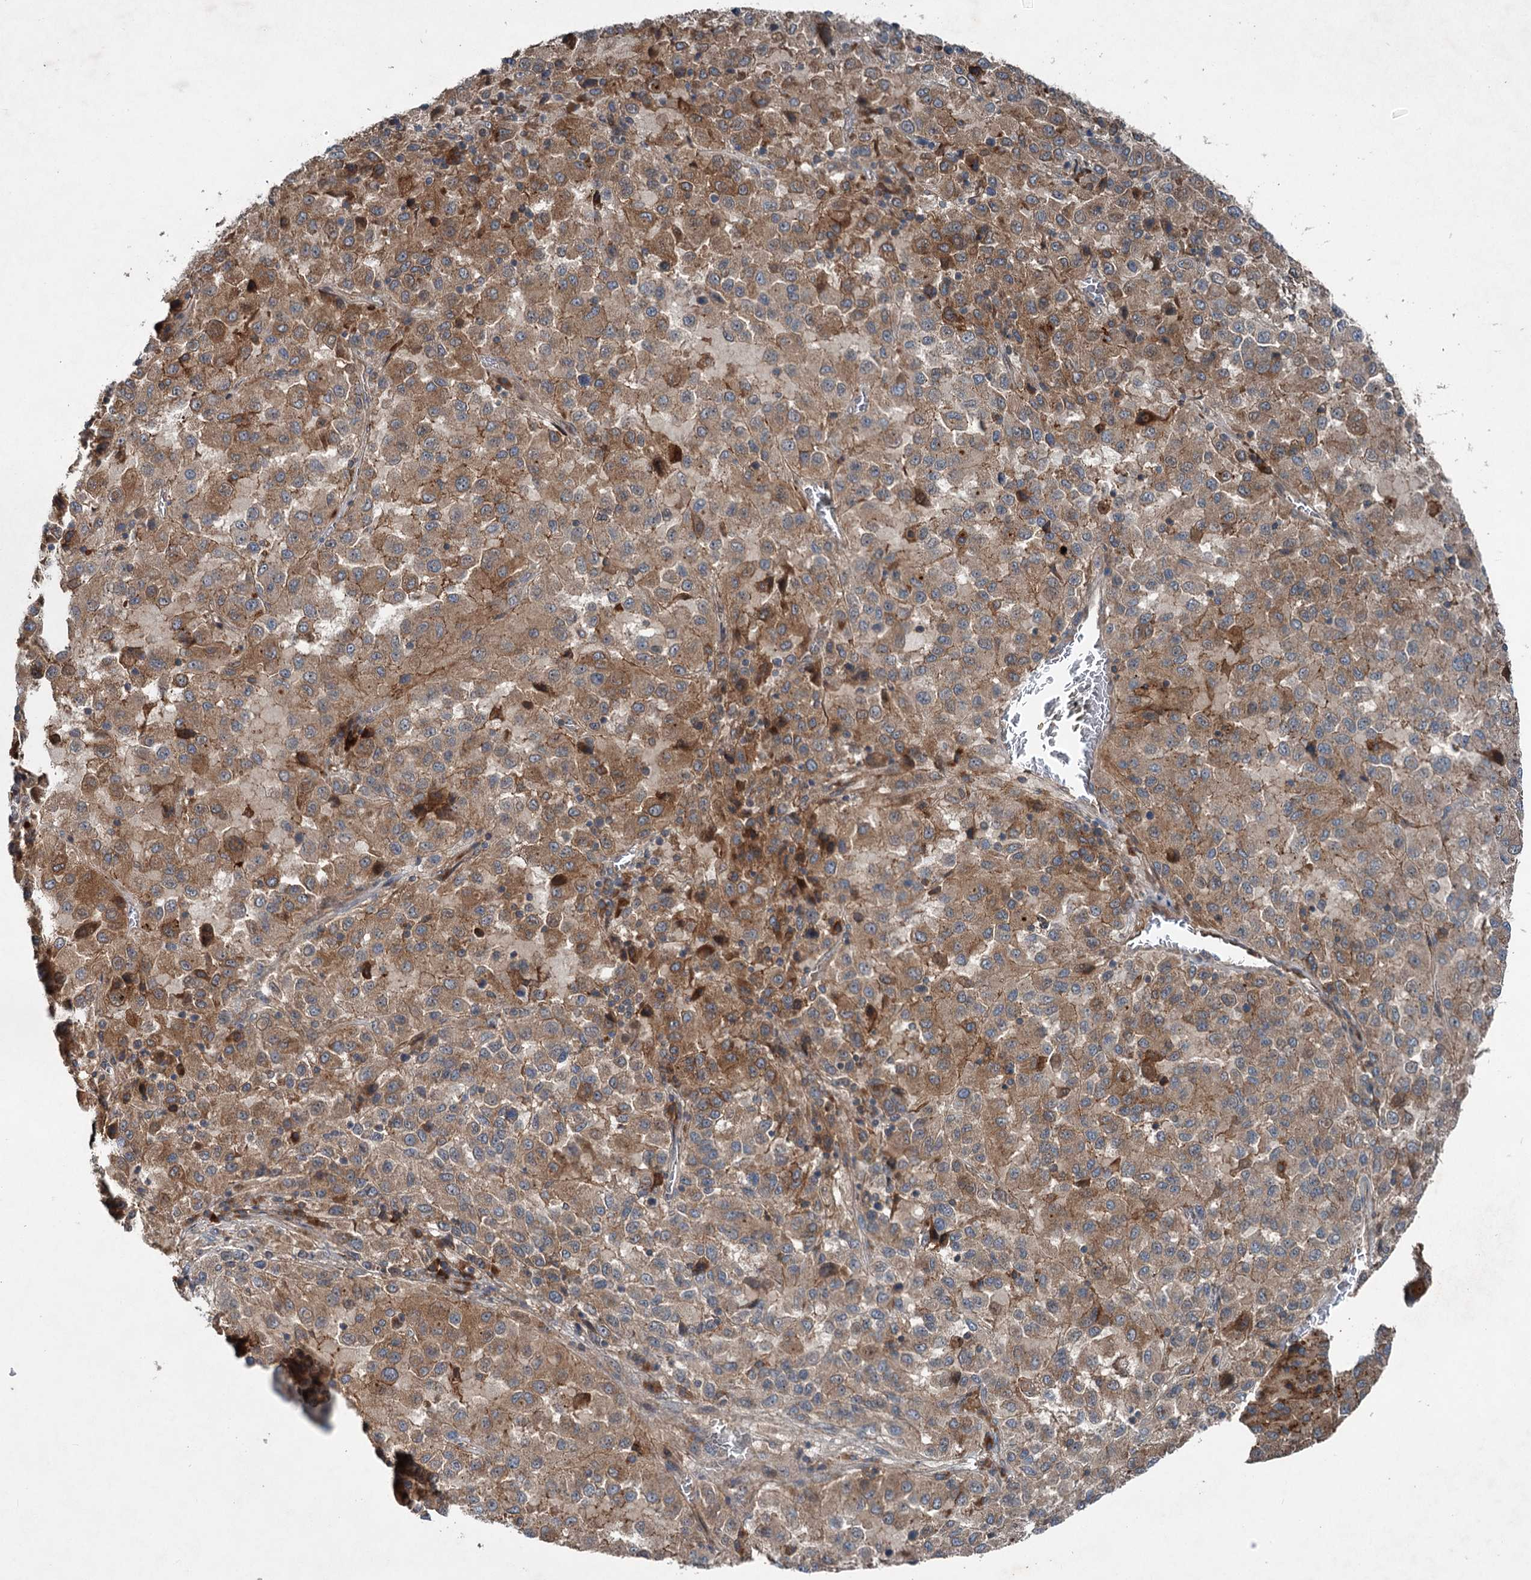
{"staining": {"intensity": "moderate", "quantity": ">75%", "location": "cytoplasmic/membranous"}, "tissue": "melanoma", "cell_type": "Tumor cells", "image_type": "cancer", "snomed": [{"axis": "morphology", "description": "Malignant melanoma, Metastatic site"}, {"axis": "topography", "description": "Lung"}], "caption": "IHC (DAB) staining of human melanoma shows moderate cytoplasmic/membranous protein staining in about >75% of tumor cells. (IHC, brightfield microscopy, high magnification).", "gene": "TAPBPL", "patient": {"sex": "male", "age": 64}}